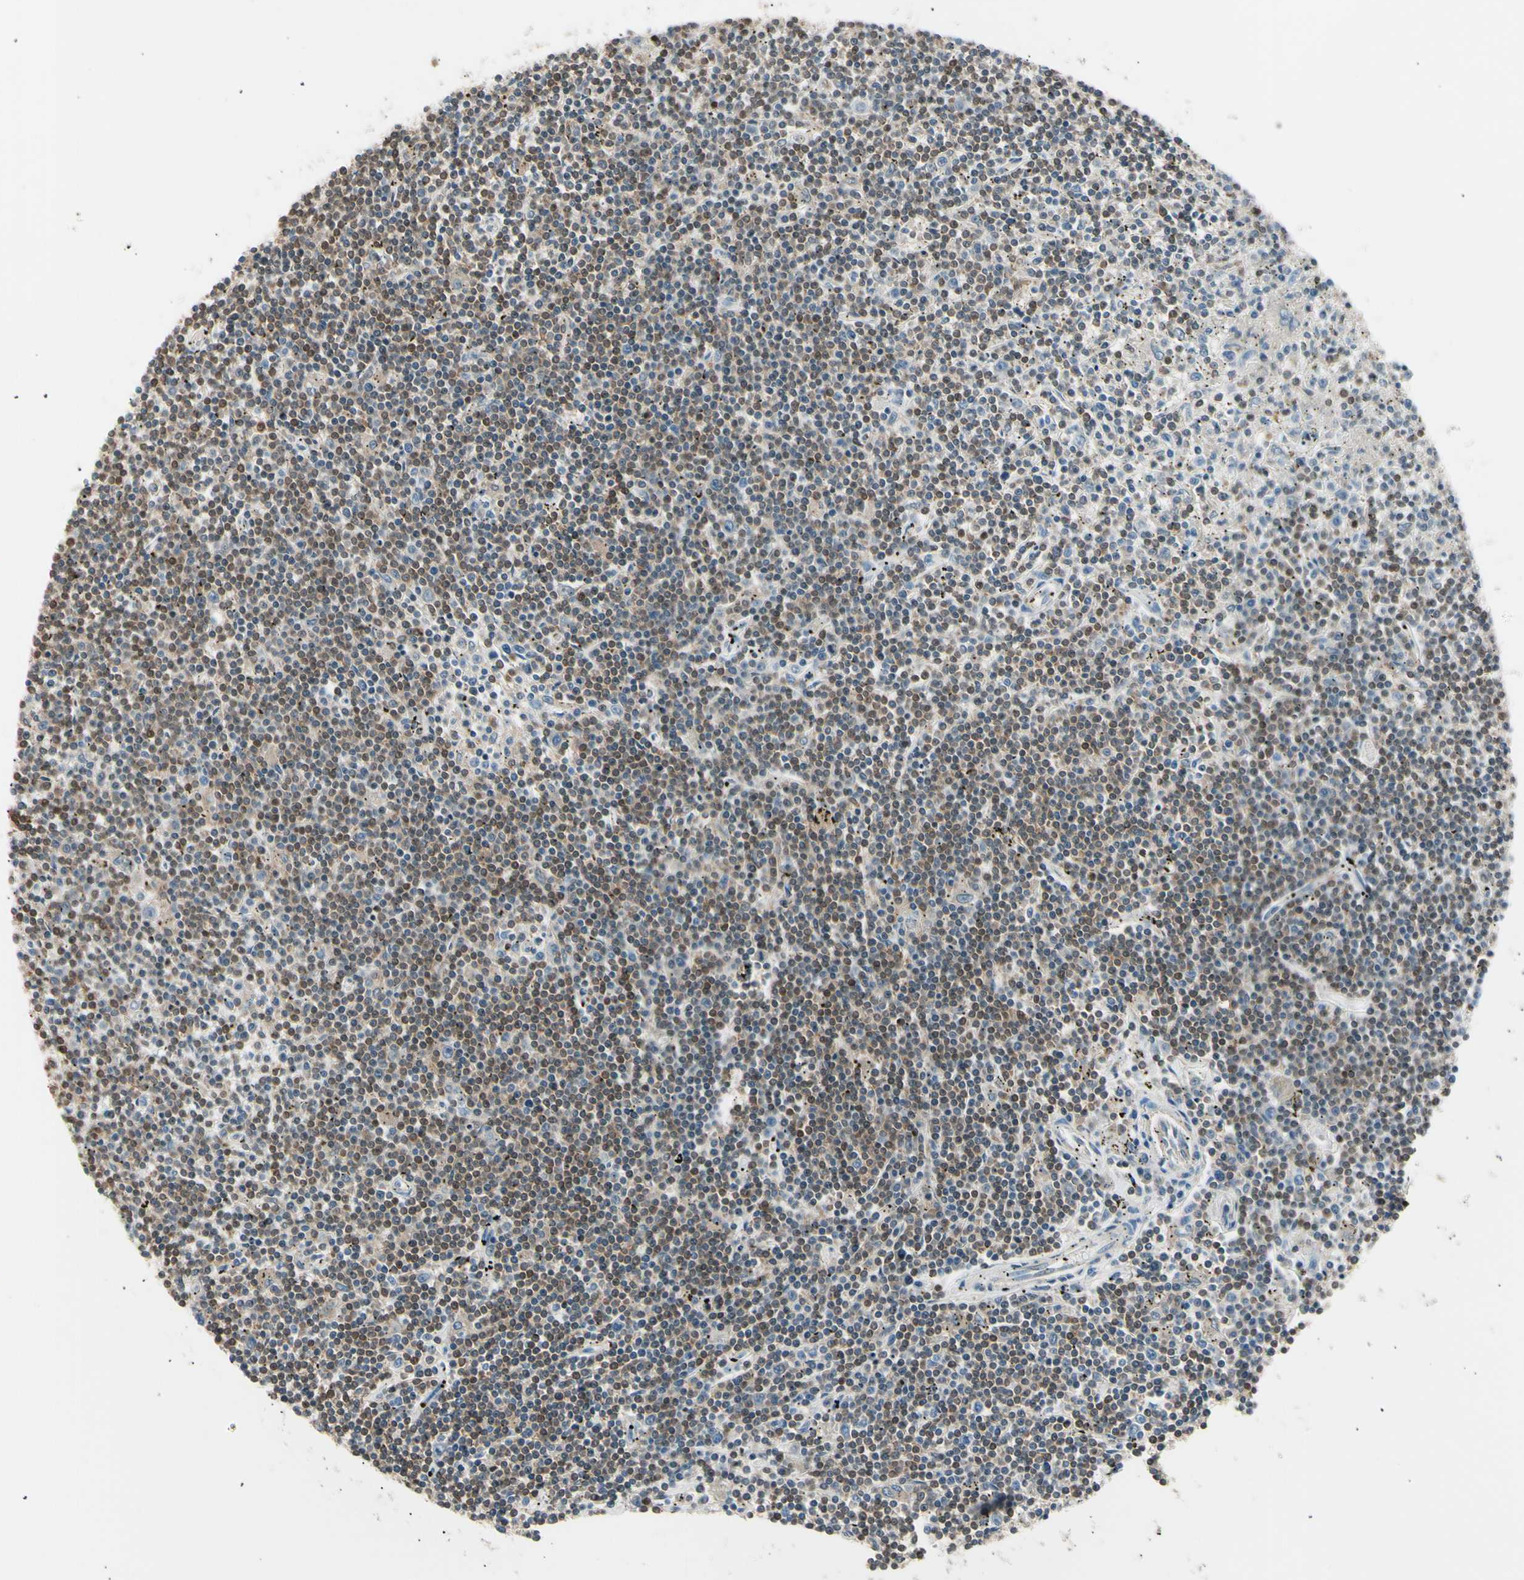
{"staining": {"intensity": "weak", "quantity": "25%-75%", "location": "cytoplasmic/membranous"}, "tissue": "lymphoma", "cell_type": "Tumor cells", "image_type": "cancer", "snomed": [{"axis": "morphology", "description": "Malignant lymphoma, non-Hodgkin's type, Low grade"}, {"axis": "topography", "description": "Spleen"}], "caption": "Protein expression by IHC demonstrates weak cytoplasmic/membranous staining in approximately 25%-75% of tumor cells in malignant lymphoma, non-Hodgkin's type (low-grade). Immunohistochemistry (ihc) stains the protein in brown and the nuclei are stained blue.", "gene": "LHPP", "patient": {"sex": "male", "age": 76}}